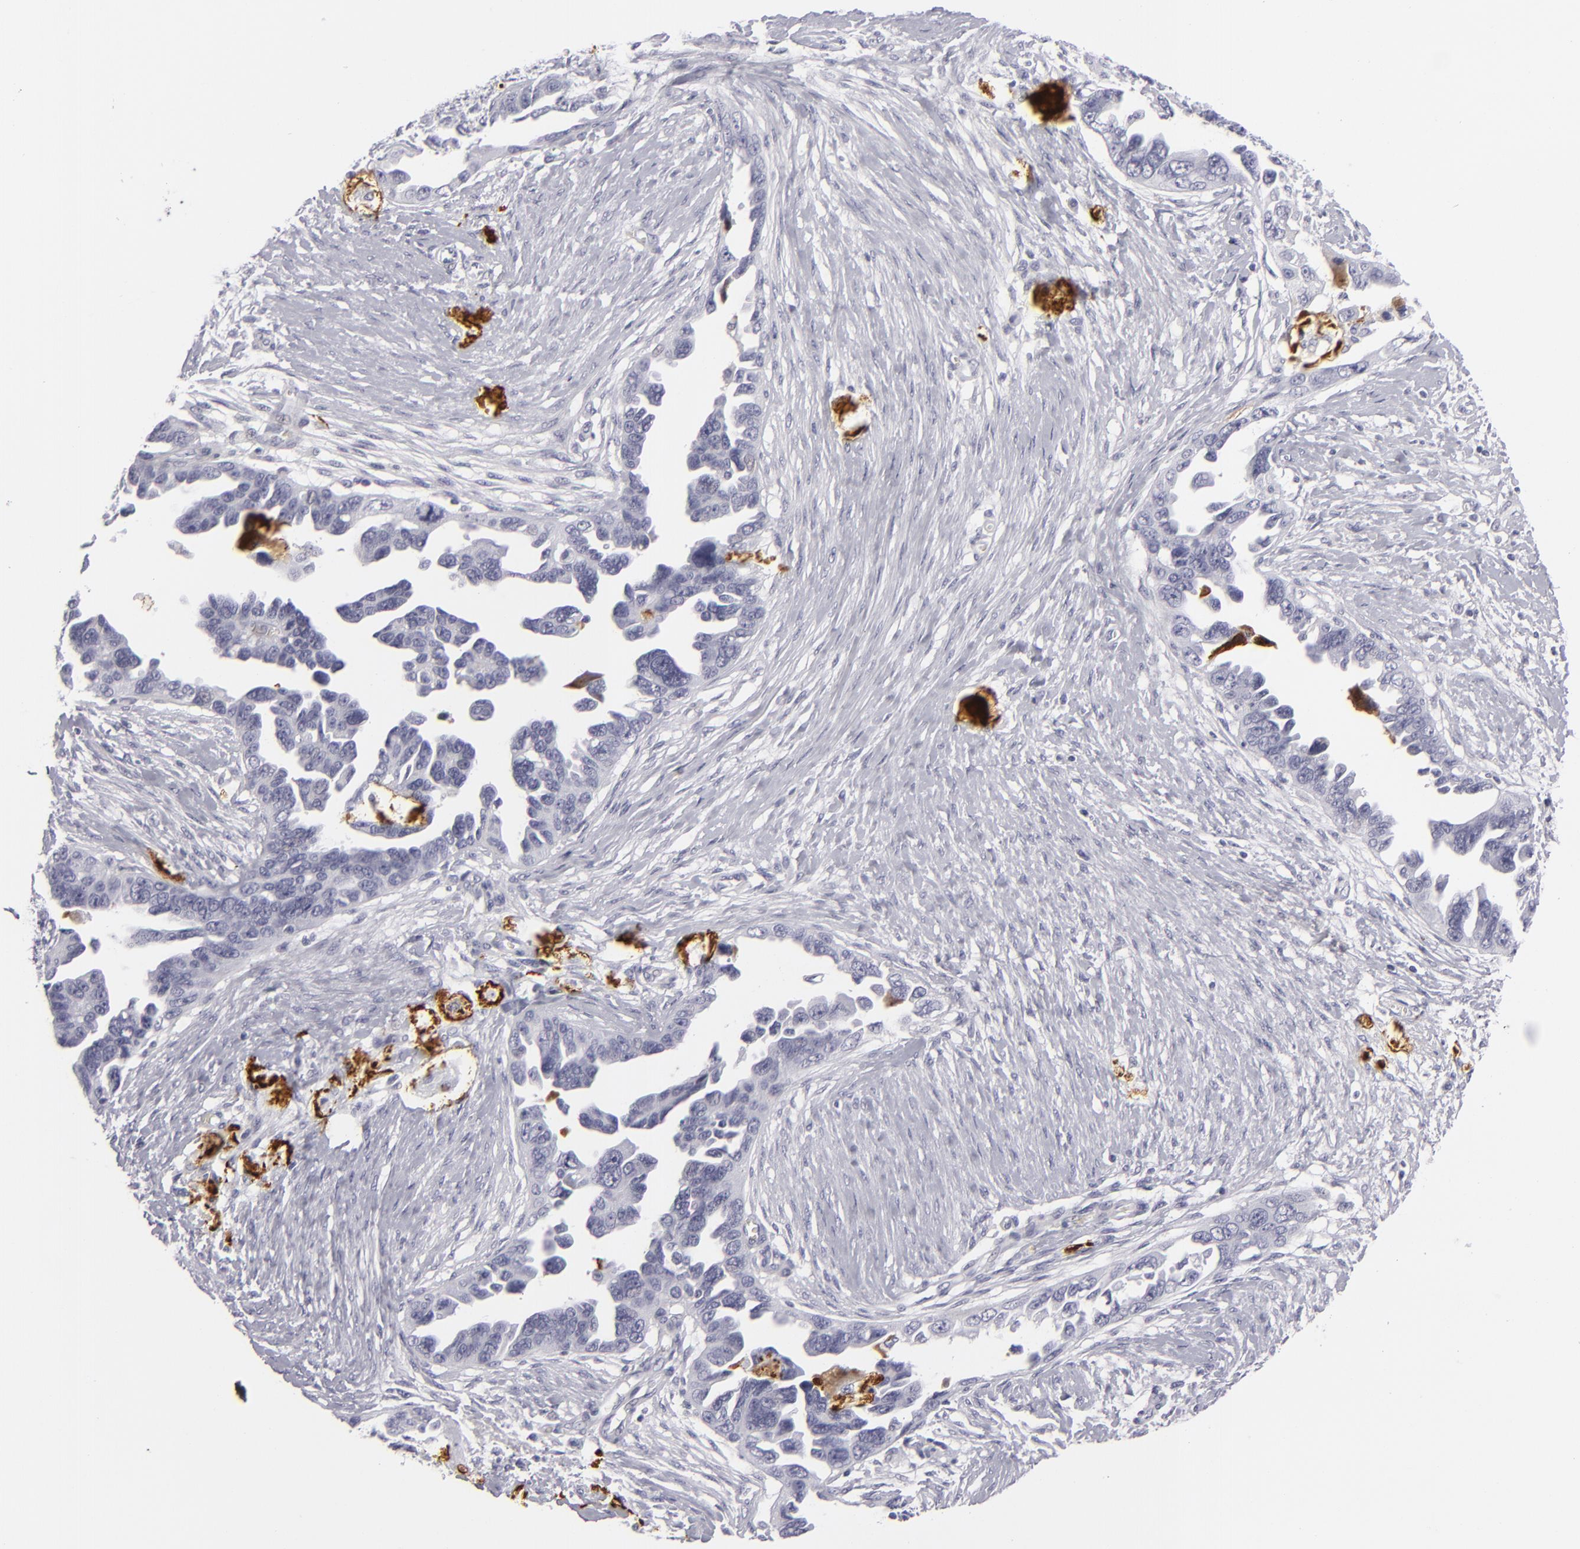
{"staining": {"intensity": "negative", "quantity": "none", "location": "none"}, "tissue": "ovarian cancer", "cell_type": "Tumor cells", "image_type": "cancer", "snomed": [{"axis": "morphology", "description": "Cystadenocarcinoma, serous, NOS"}, {"axis": "topography", "description": "Ovary"}], "caption": "A photomicrograph of human serous cystadenocarcinoma (ovarian) is negative for staining in tumor cells.", "gene": "C9", "patient": {"sex": "female", "age": 63}}